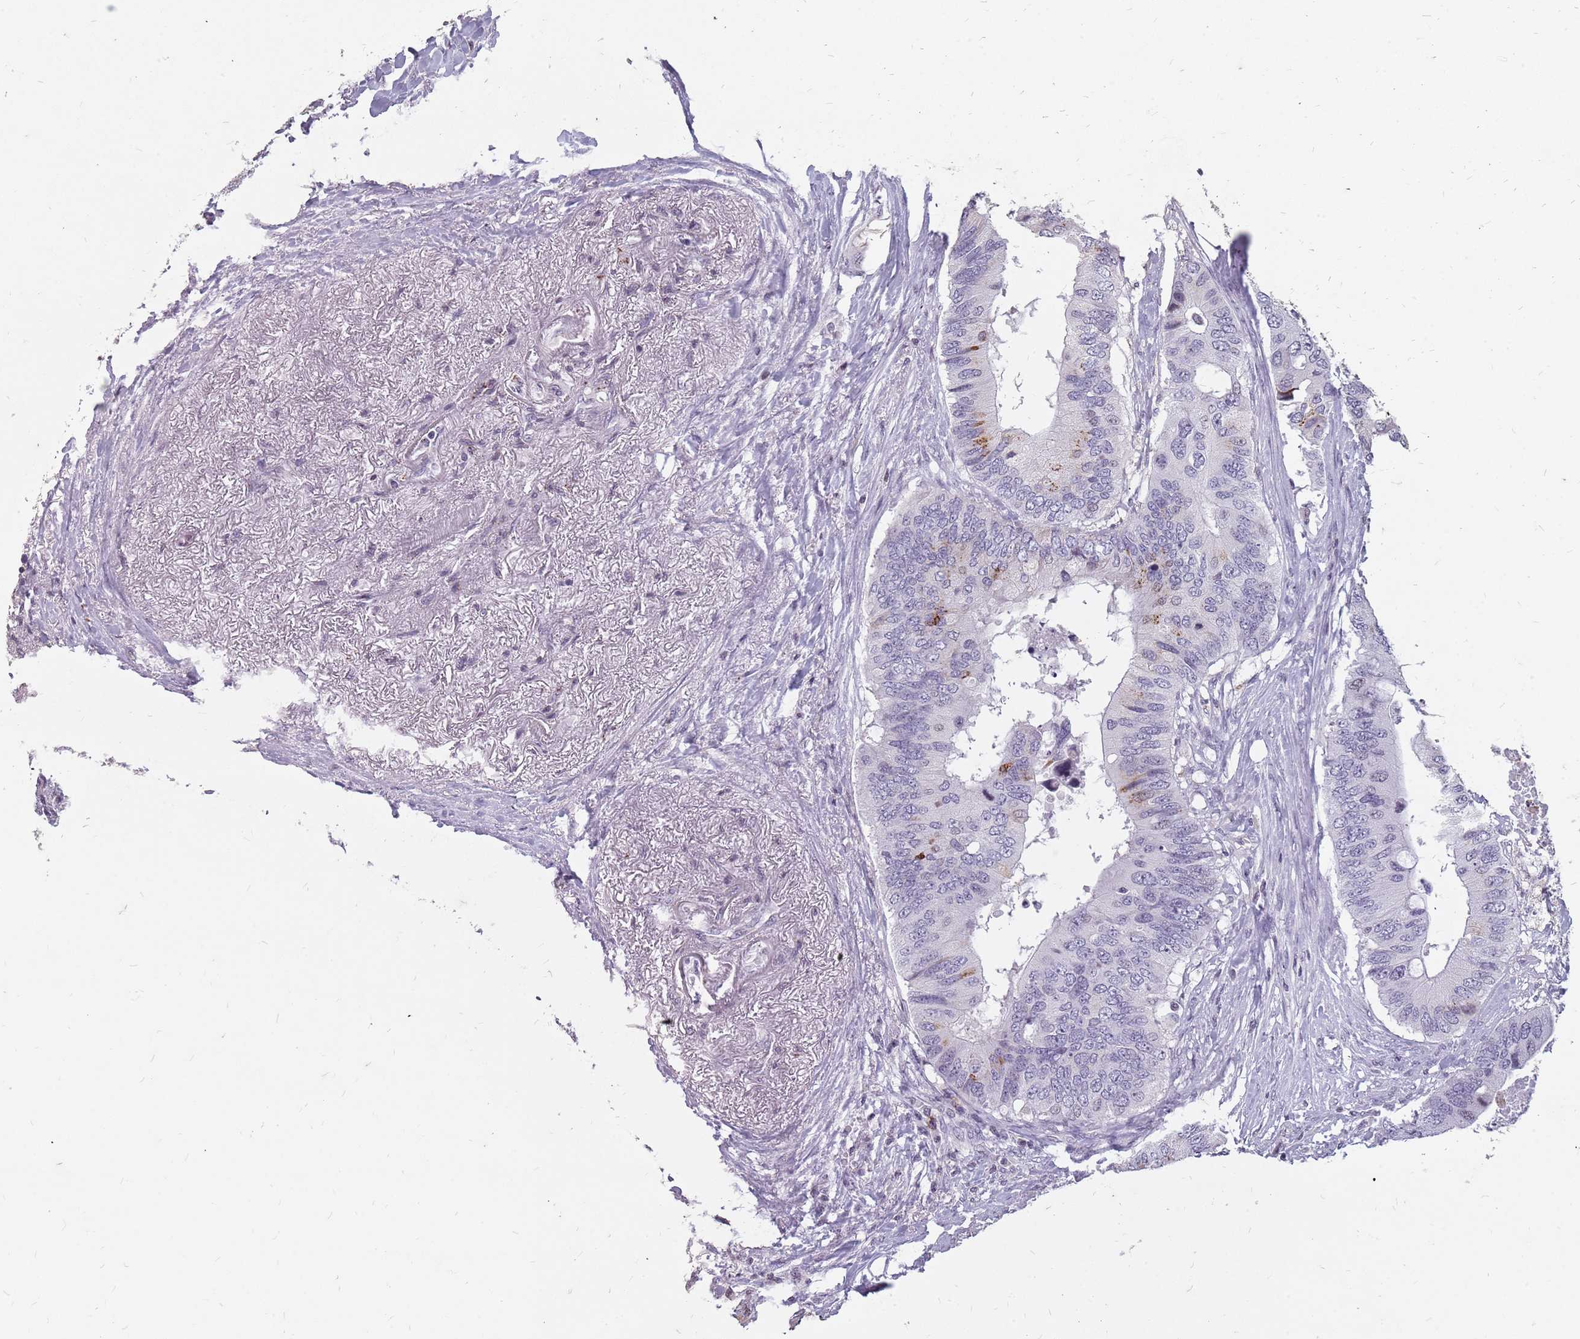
{"staining": {"intensity": "moderate", "quantity": "<25%", "location": "cytoplasmic/membranous"}, "tissue": "colorectal cancer", "cell_type": "Tumor cells", "image_type": "cancer", "snomed": [{"axis": "morphology", "description": "Adenocarcinoma, NOS"}, {"axis": "topography", "description": "Colon"}], "caption": "Brown immunohistochemical staining in colorectal adenocarcinoma displays moderate cytoplasmic/membranous expression in approximately <25% of tumor cells.", "gene": "NEK6", "patient": {"sex": "male", "age": 71}}